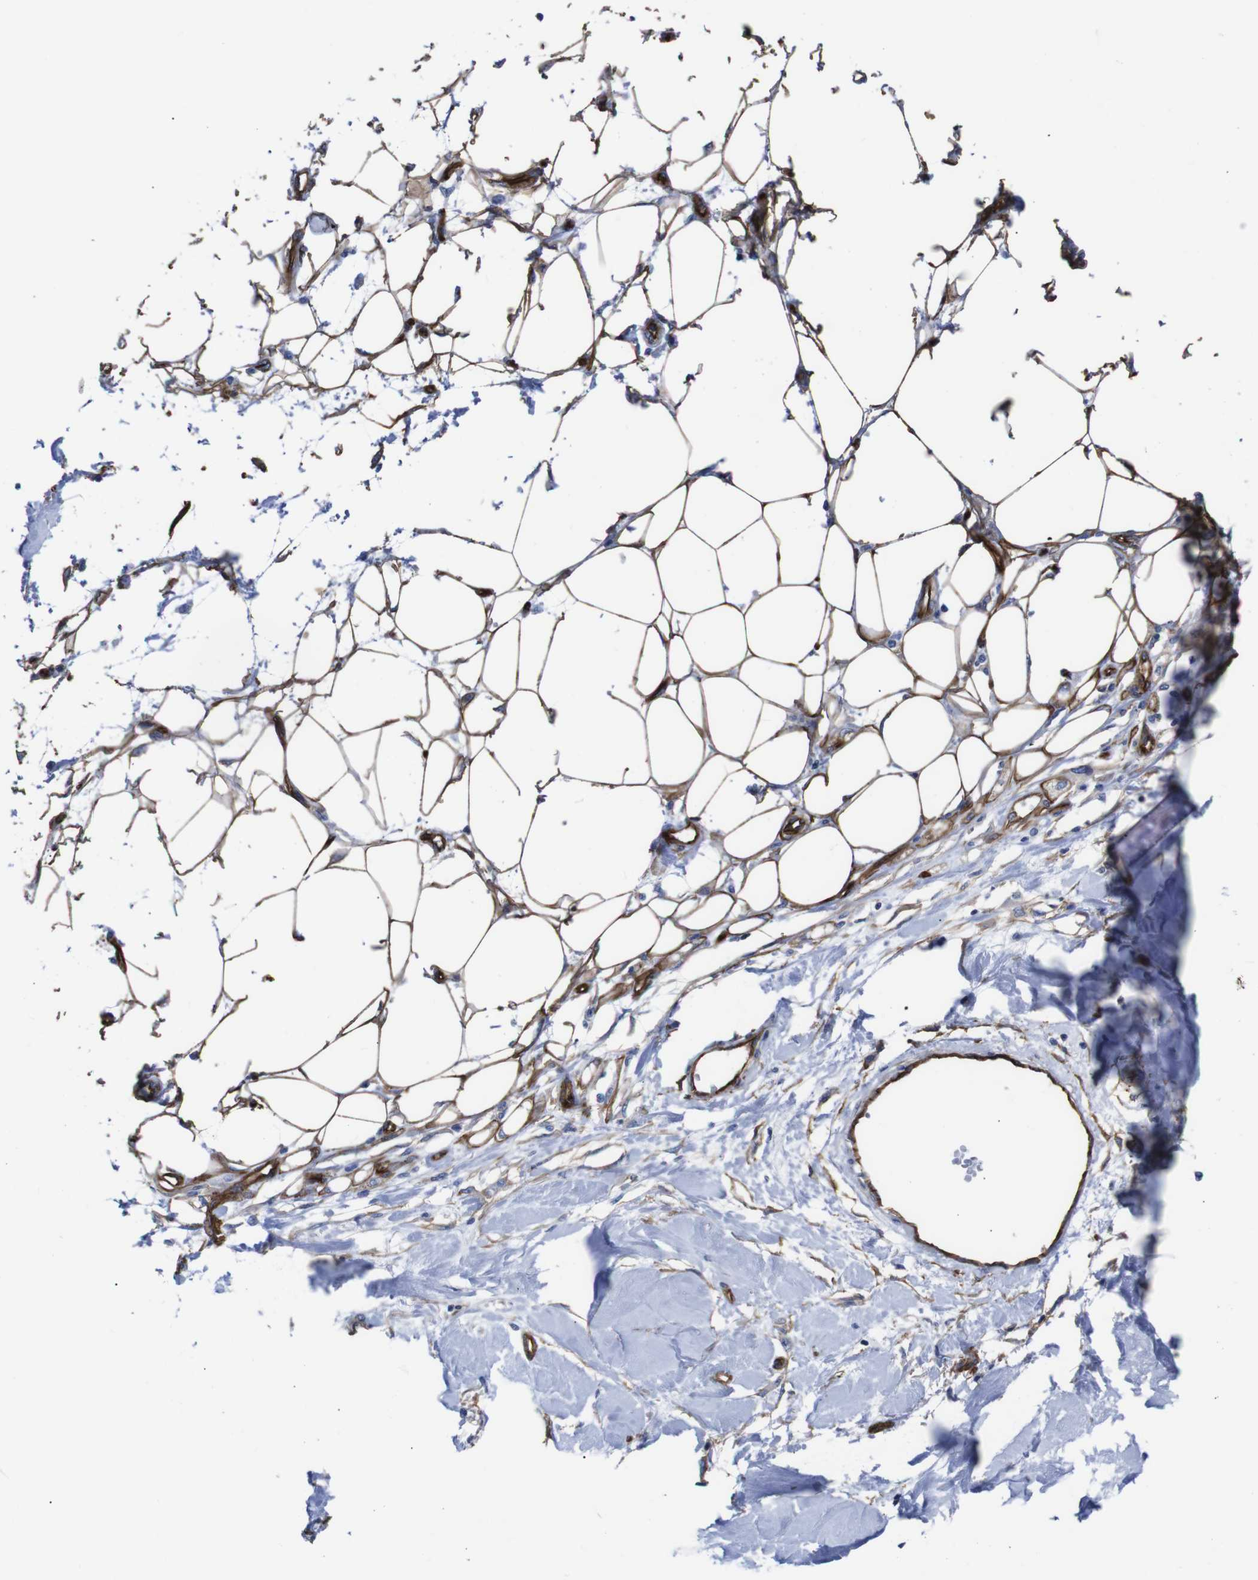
{"staining": {"intensity": "moderate", "quantity": ">75%", "location": "cytoplasmic/membranous"}, "tissue": "adipose tissue", "cell_type": "Adipocytes", "image_type": "normal", "snomed": [{"axis": "morphology", "description": "Normal tissue, NOS"}, {"axis": "morphology", "description": "Squamous cell carcinoma, NOS"}, {"axis": "topography", "description": "Skin"}, {"axis": "topography", "description": "Peripheral nerve tissue"}], "caption": "The image demonstrates a brown stain indicating the presence of a protein in the cytoplasmic/membranous of adipocytes in adipose tissue.", "gene": "SPTBN1", "patient": {"sex": "male", "age": 83}}